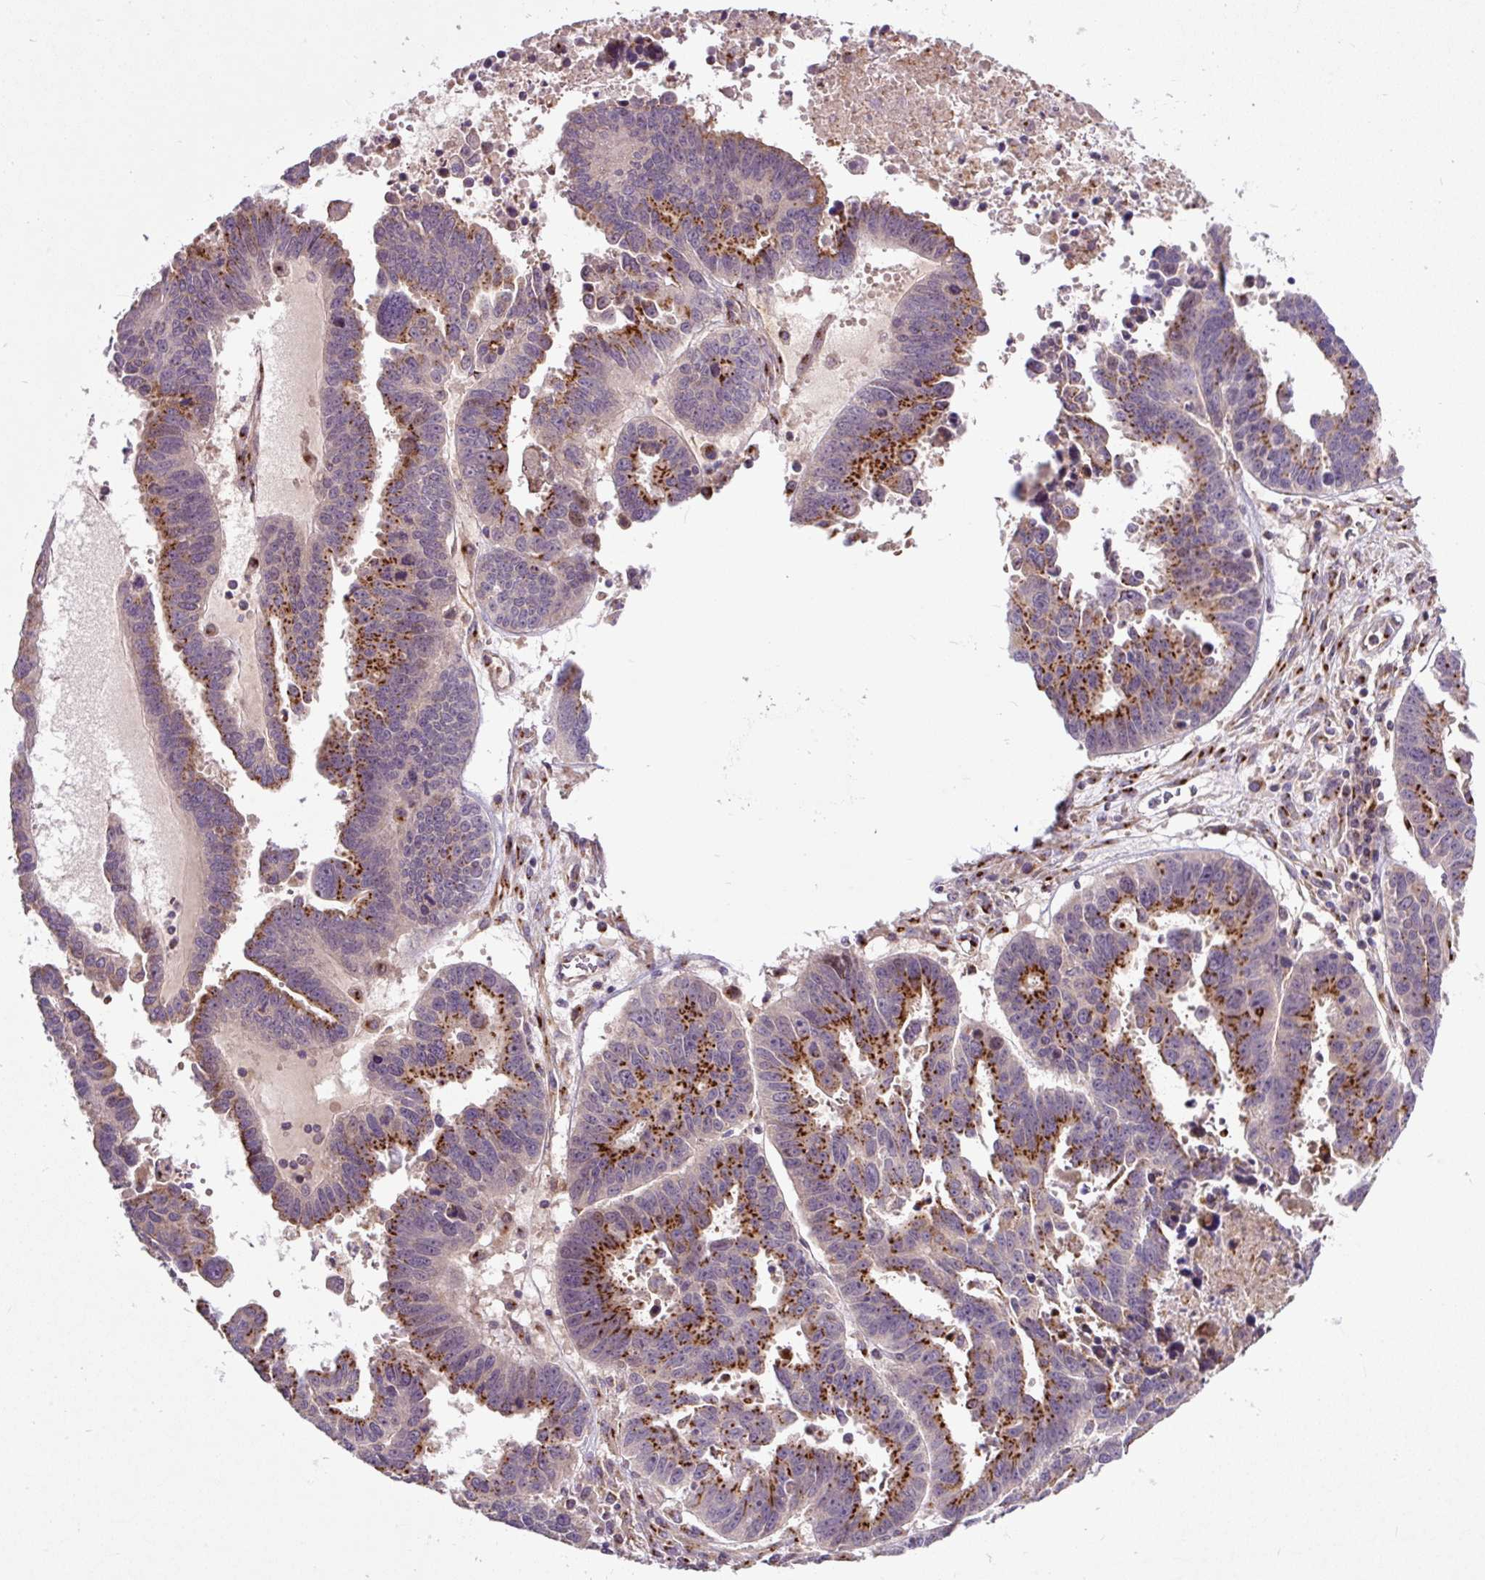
{"staining": {"intensity": "strong", "quantity": ">75%", "location": "cytoplasmic/membranous"}, "tissue": "ovarian cancer", "cell_type": "Tumor cells", "image_type": "cancer", "snomed": [{"axis": "morphology", "description": "Carcinoma, endometroid"}, {"axis": "morphology", "description": "Cystadenocarcinoma, serous, NOS"}, {"axis": "topography", "description": "Ovary"}], "caption": "High-power microscopy captured an IHC photomicrograph of ovarian cancer (endometroid carcinoma), revealing strong cytoplasmic/membranous expression in approximately >75% of tumor cells.", "gene": "MSMP", "patient": {"sex": "female", "age": 45}}